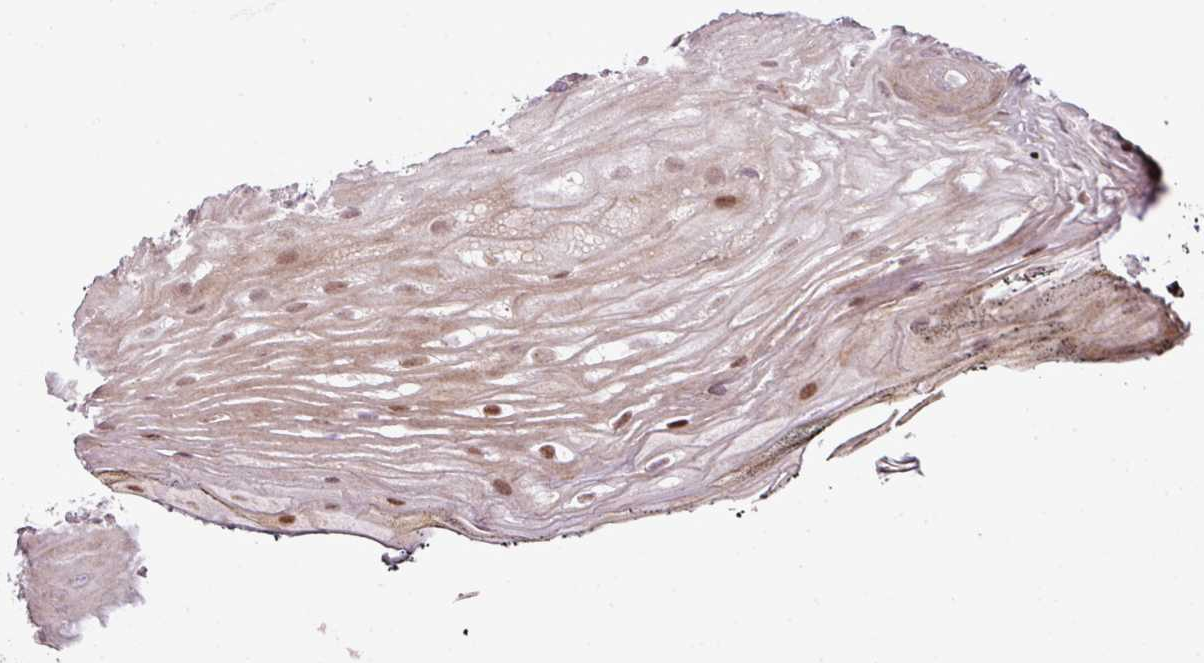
{"staining": {"intensity": "moderate", "quantity": "25%-75%", "location": "cytoplasmic/membranous,nuclear"}, "tissue": "oral mucosa", "cell_type": "Squamous epithelial cells", "image_type": "normal", "snomed": [{"axis": "morphology", "description": "Normal tissue, NOS"}, {"axis": "morphology", "description": "Squamous cell carcinoma, NOS"}, {"axis": "topography", "description": "Oral tissue"}, {"axis": "topography", "description": "Head-Neck"}], "caption": "Immunohistochemical staining of benign human oral mucosa reveals medium levels of moderate cytoplasmic/membranous,nuclear expression in approximately 25%-75% of squamous epithelial cells.", "gene": "COX18", "patient": {"sex": "female", "age": 81}}